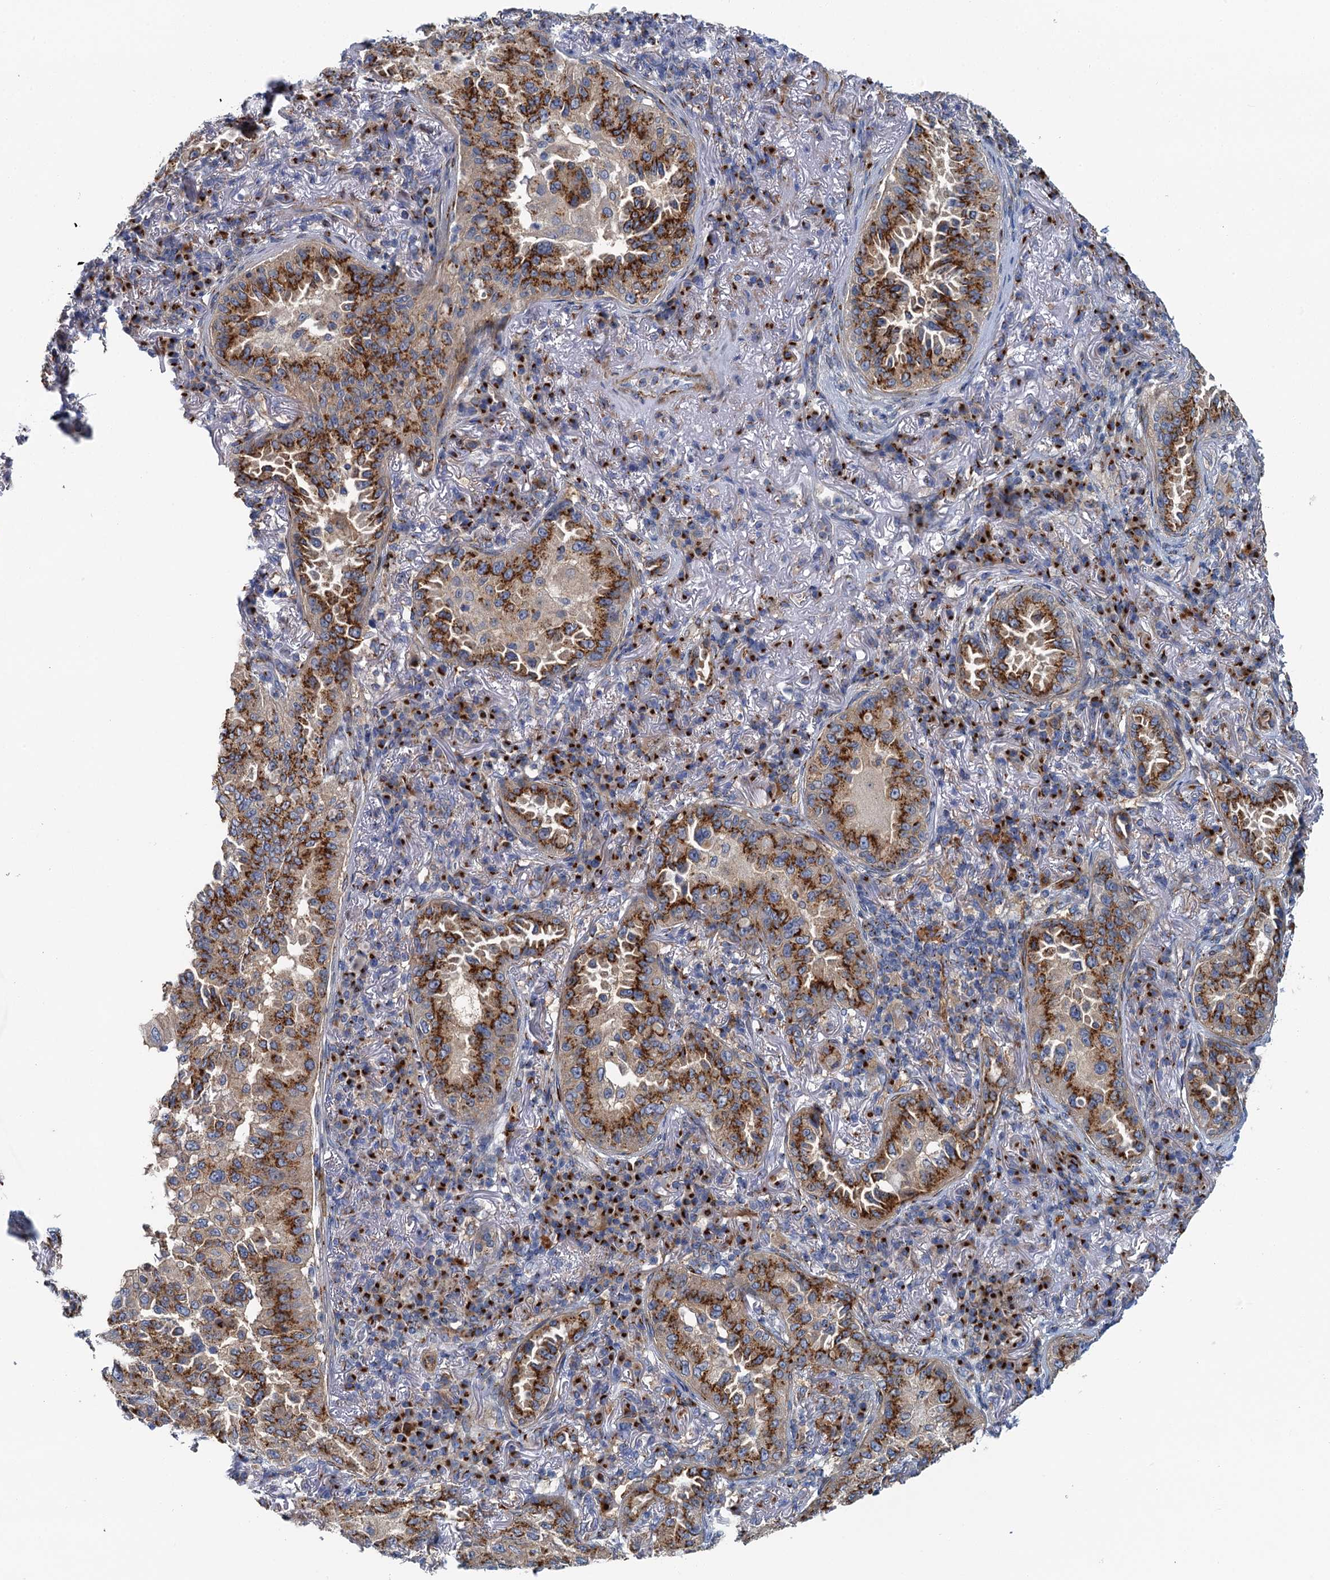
{"staining": {"intensity": "moderate", "quantity": ">75%", "location": "cytoplasmic/membranous"}, "tissue": "lung cancer", "cell_type": "Tumor cells", "image_type": "cancer", "snomed": [{"axis": "morphology", "description": "Adenocarcinoma, NOS"}, {"axis": "topography", "description": "Lung"}], "caption": "Protein staining of lung cancer (adenocarcinoma) tissue exhibits moderate cytoplasmic/membranous staining in about >75% of tumor cells.", "gene": "BET1L", "patient": {"sex": "female", "age": 69}}